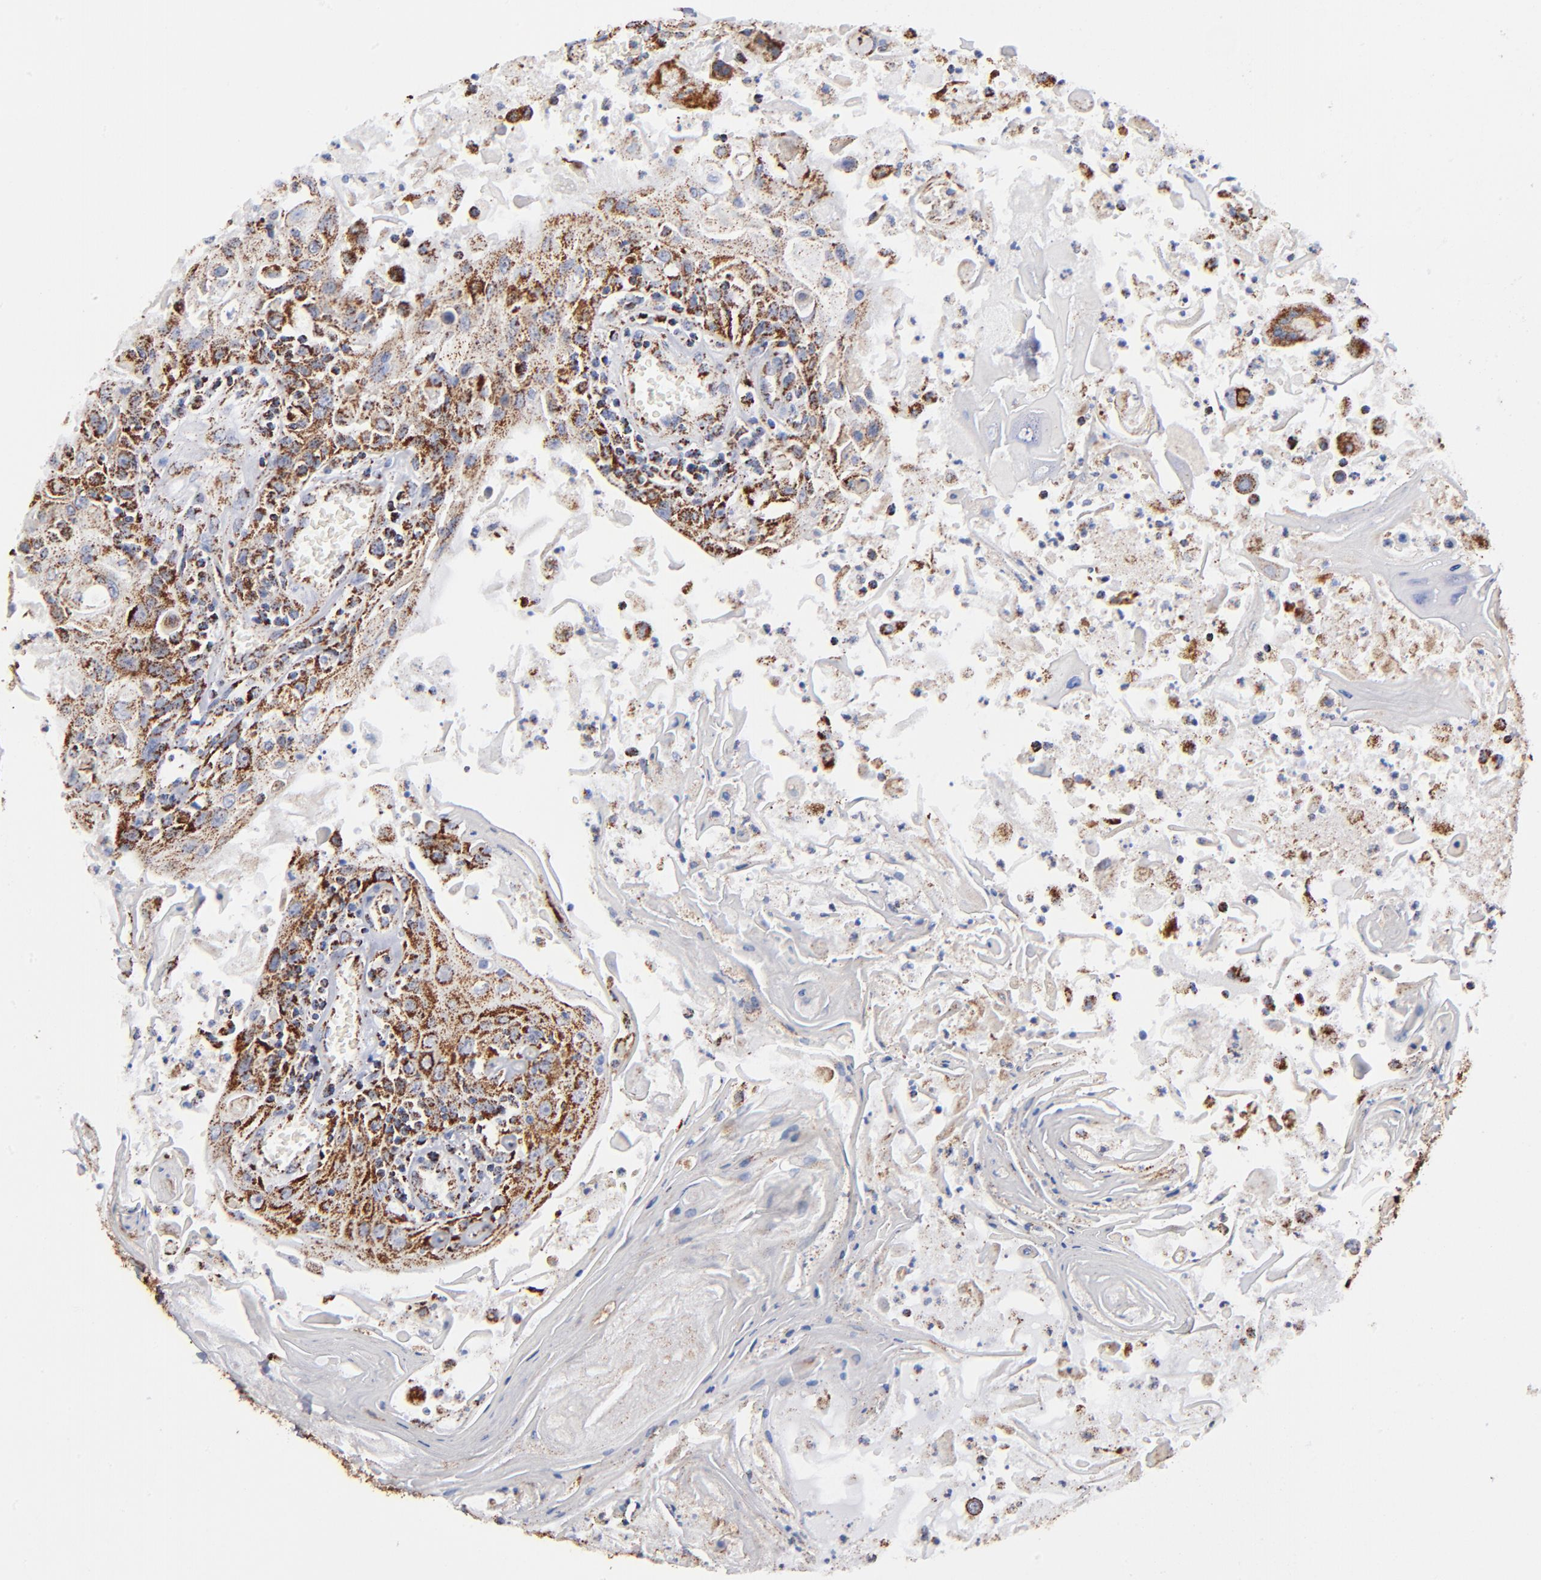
{"staining": {"intensity": "strong", "quantity": ">75%", "location": "cytoplasmic/membranous"}, "tissue": "head and neck cancer", "cell_type": "Tumor cells", "image_type": "cancer", "snomed": [{"axis": "morphology", "description": "Squamous cell carcinoma, NOS"}, {"axis": "topography", "description": "Oral tissue"}, {"axis": "topography", "description": "Head-Neck"}], "caption": "Strong cytoplasmic/membranous protein expression is seen in approximately >75% of tumor cells in head and neck squamous cell carcinoma.", "gene": "PHB1", "patient": {"sex": "female", "age": 76}}